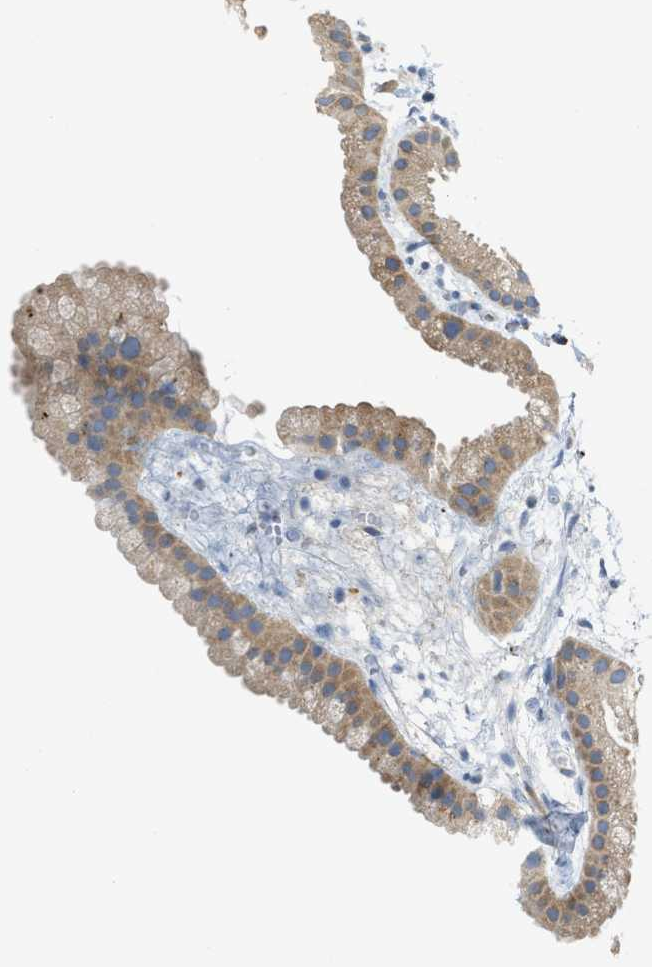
{"staining": {"intensity": "weak", "quantity": ">75%", "location": "cytoplasmic/membranous"}, "tissue": "gallbladder", "cell_type": "Glandular cells", "image_type": "normal", "snomed": [{"axis": "morphology", "description": "Normal tissue, NOS"}, {"axis": "topography", "description": "Gallbladder"}], "caption": "Protein expression analysis of normal gallbladder reveals weak cytoplasmic/membranous staining in approximately >75% of glandular cells. Nuclei are stained in blue.", "gene": "KLHDC10", "patient": {"sex": "female", "age": 64}}